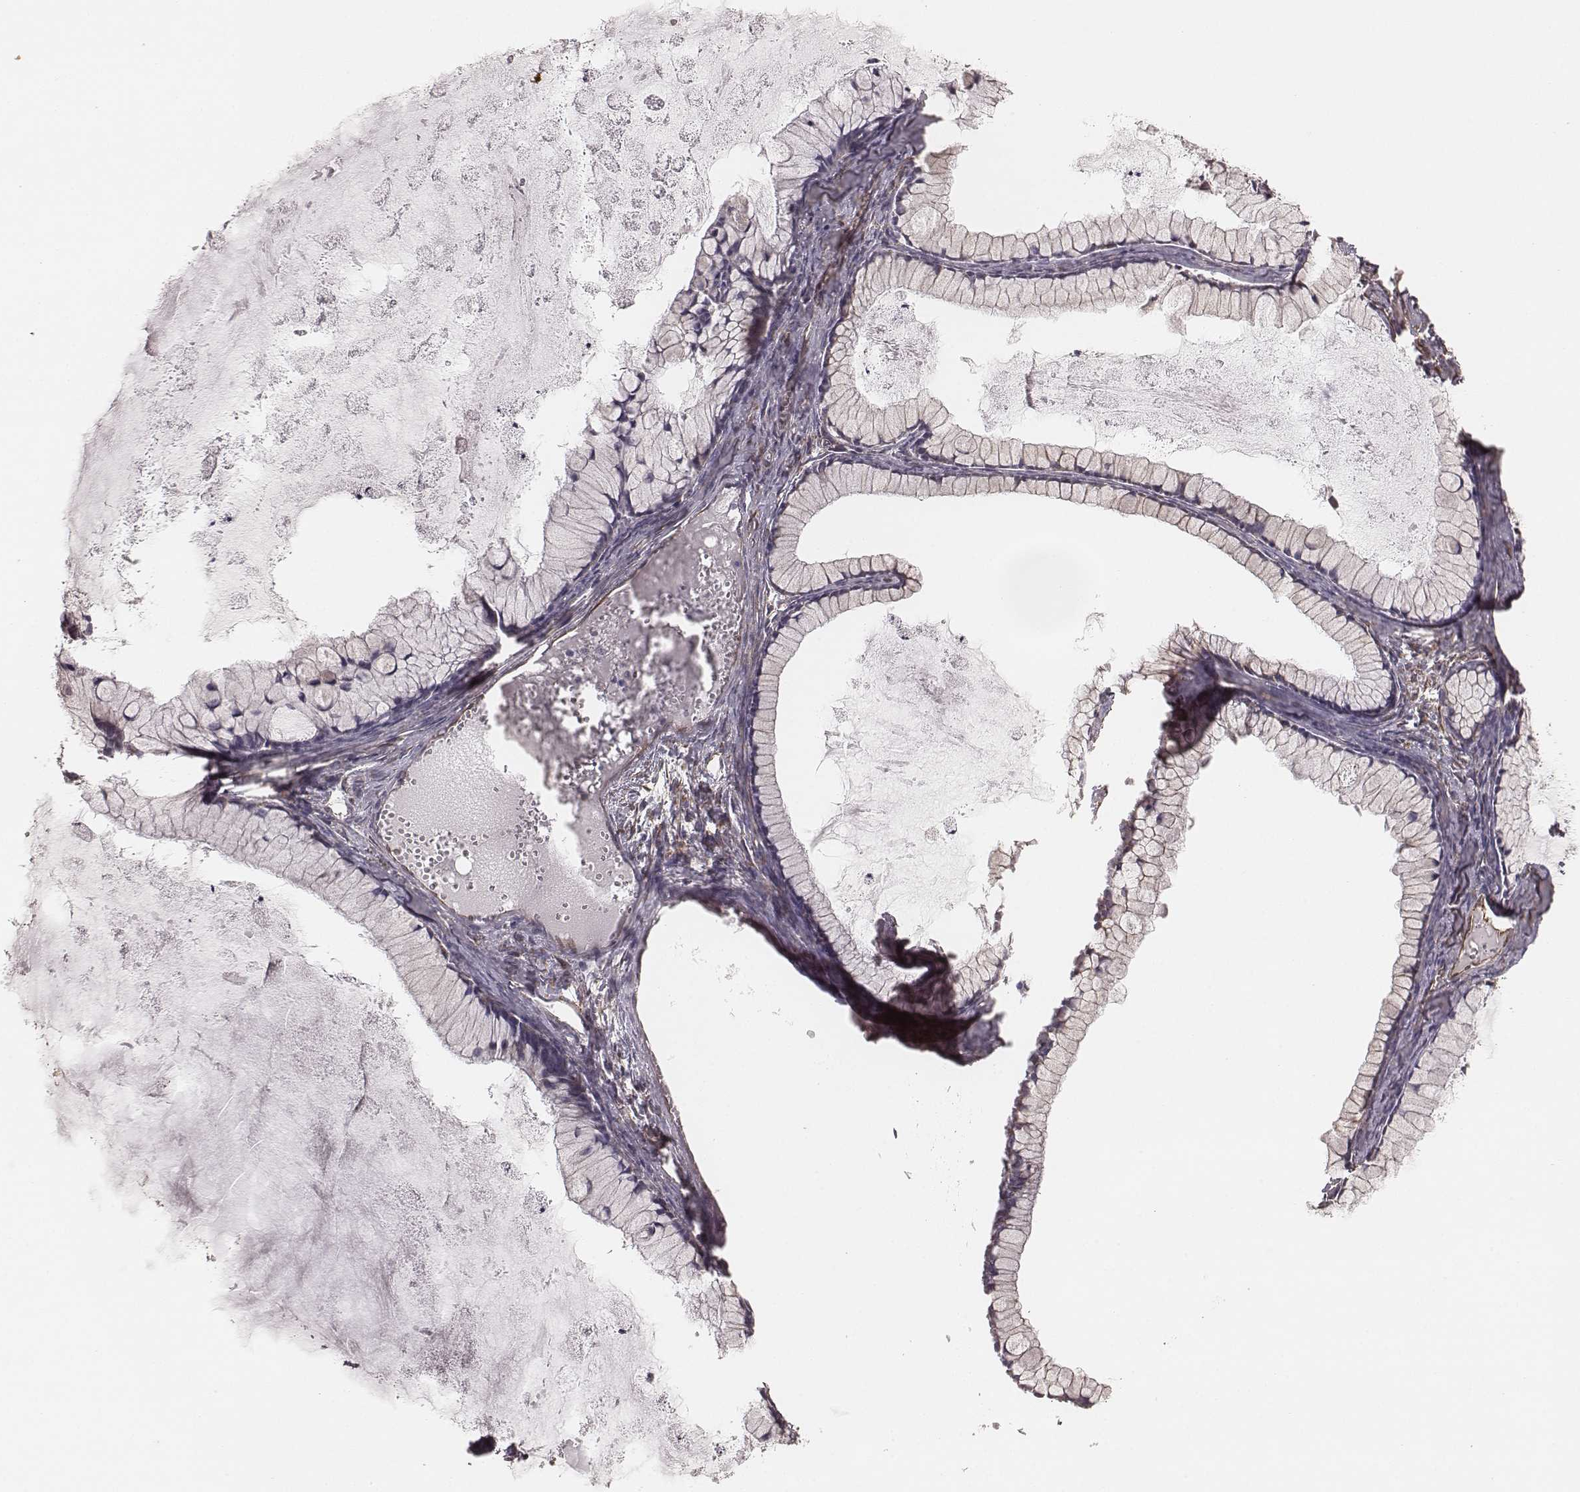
{"staining": {"intensity": "negative", "quantity": "none", "location": "none"}, "tissue": "ovarian cancer", "cell_type": "Tumor cells", "image_type": "cancer", "snomed": [{"axis": "morphology", "description": "Cystadenocarcinoma, mucinous, NOS"}, {"axis": "topography", "description": "Ovary"}], "caption": "Protein analysis of ovarian cancer displays no significant positivity in tumor cells. (Brightfield microscopy of DAB (3,3'-diaminobenzidine) immunohistochemistry at high magnification).", "gene": "PALMD", "patient": {"sex": "female", "age": 41}}